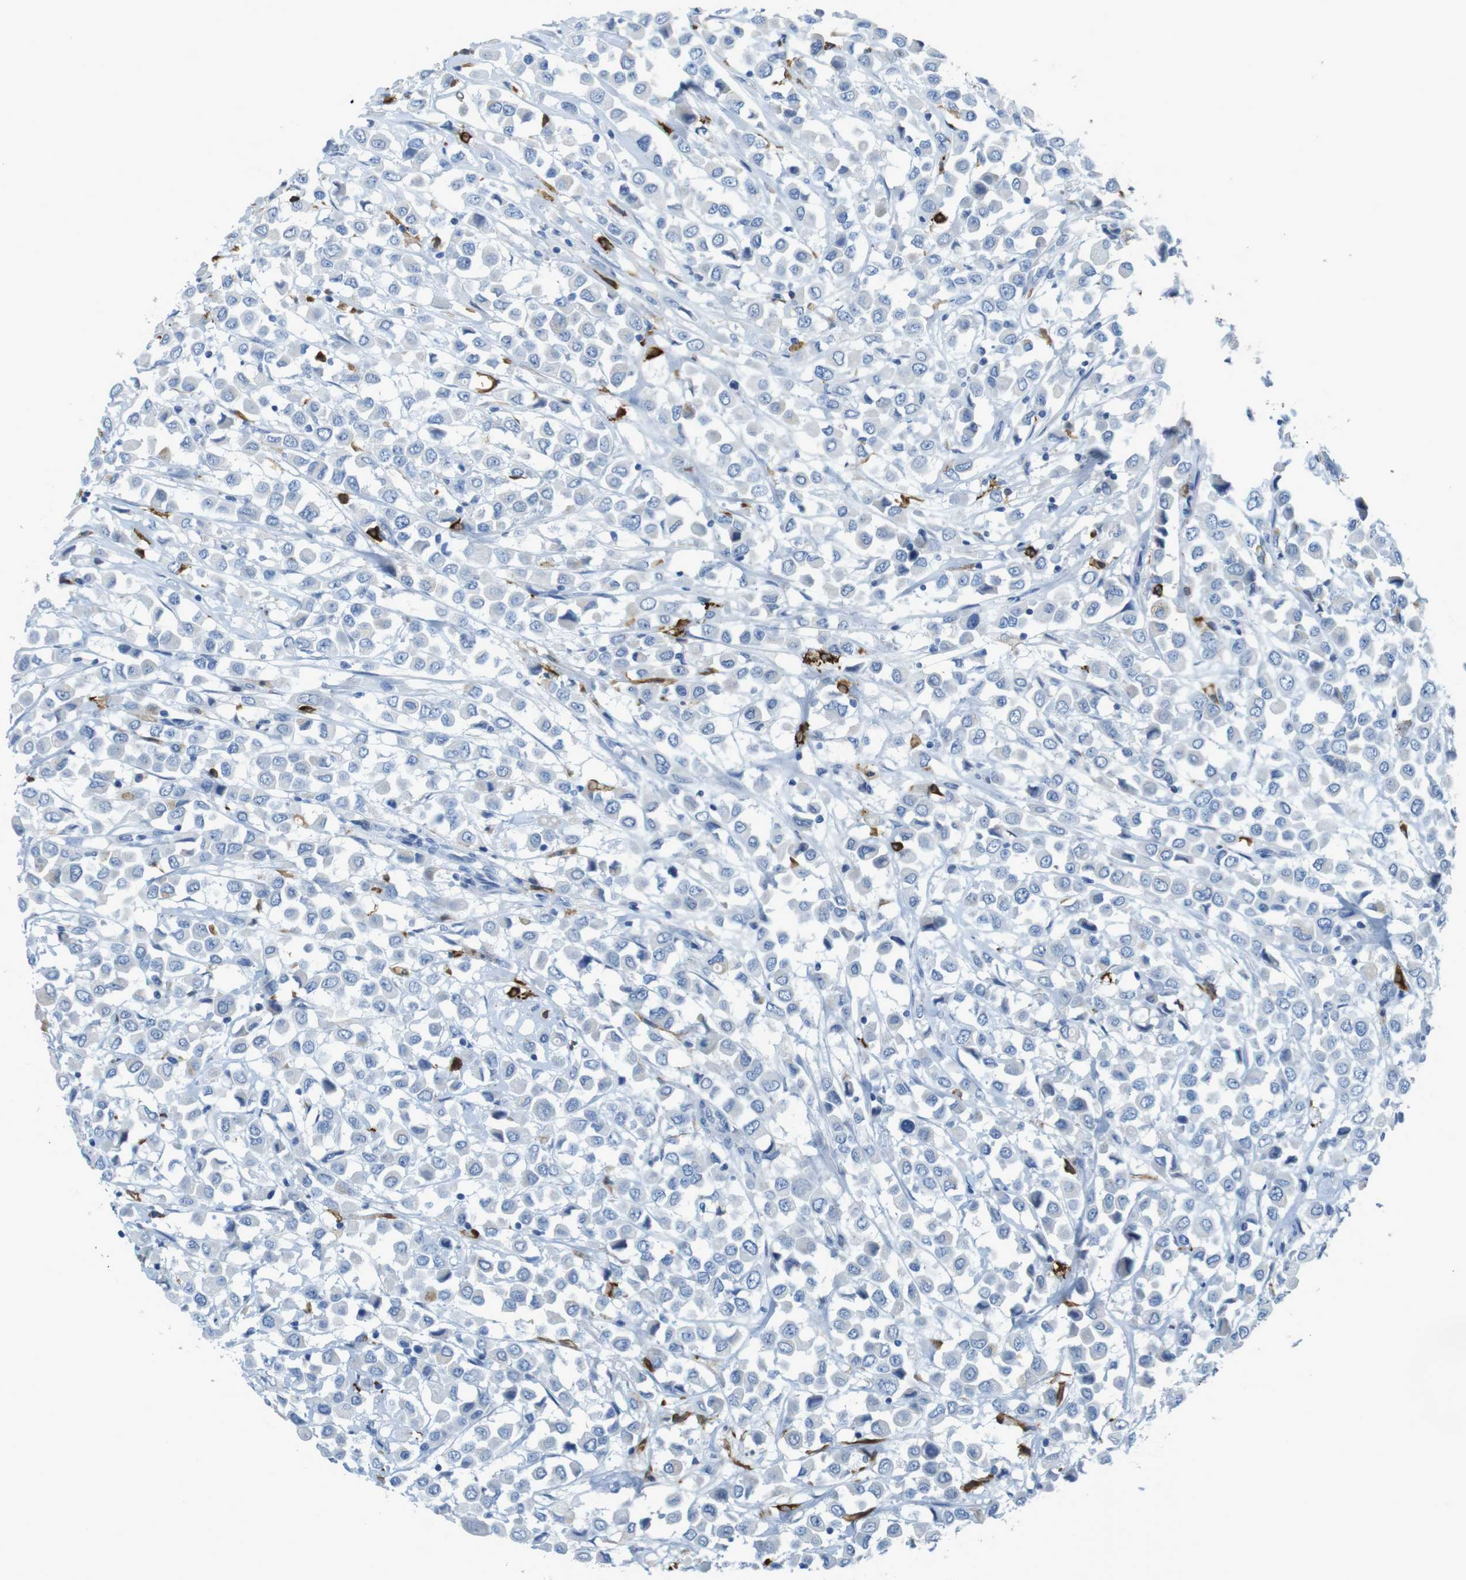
{"staining": {"intensity": "negative", "quantity": "none", "location": "none"}, "tissue": "breast cancer", "cell_type": "Tumor cells", "image_type": "cancer", "snomed": [{"axis": "morphology", "description": "Duct carcinoma"}, {"axis": "topography", "description": "Breast"}], "caption": "Human breast infiltrating ductal carcinoma stained for a protein using immunohistochemistry exhibits no staining in tumor cells.", "gene": "CD320", "patient": {"sex": "female", "age": 61}}